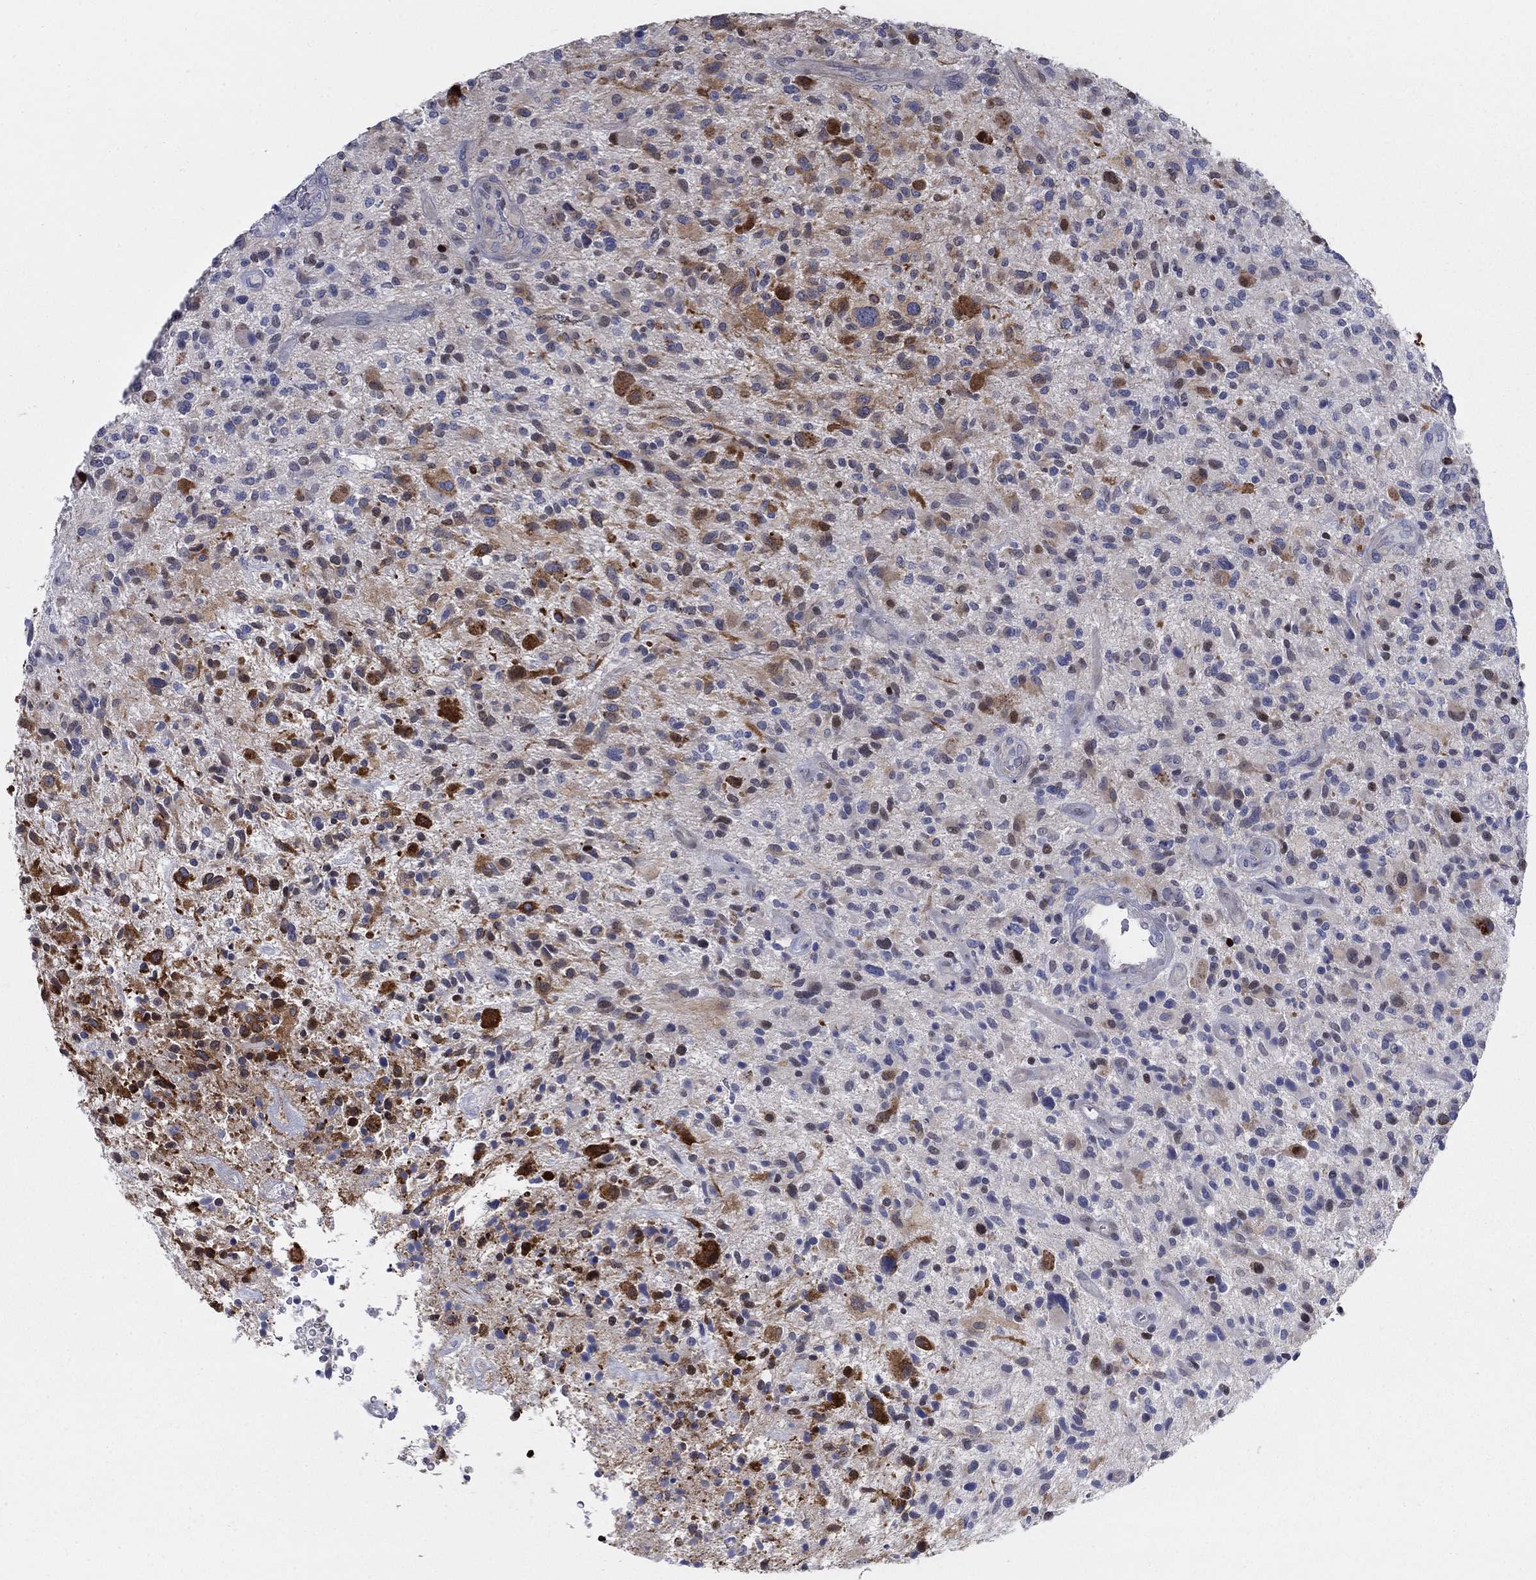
{"staining": {"intensity": "strong", "quantity": "<25%", "location": "cytoplasmic/membranous"}, "tissue": "glioma", "cell_type": "Tumor cells", "image_type": "cancer", "snomed": [{"axis": "morphology", "description": "Glioma, malignant, High grade"}, {"axis": "topography", "description": "Brain"}], "caption": "Immunohistochemical staining of human glioma displays medium levels of strong cytoplasmic/membranous expression in about <25% of tumor cells. The staining was performed using DAB to visualize the protein expression in brown, while the nuclei were stained in blue with hematoxylin (Magnification: 20x).", "gene": "MYO3A", "patient": {"sex": "male", "age": 47}}